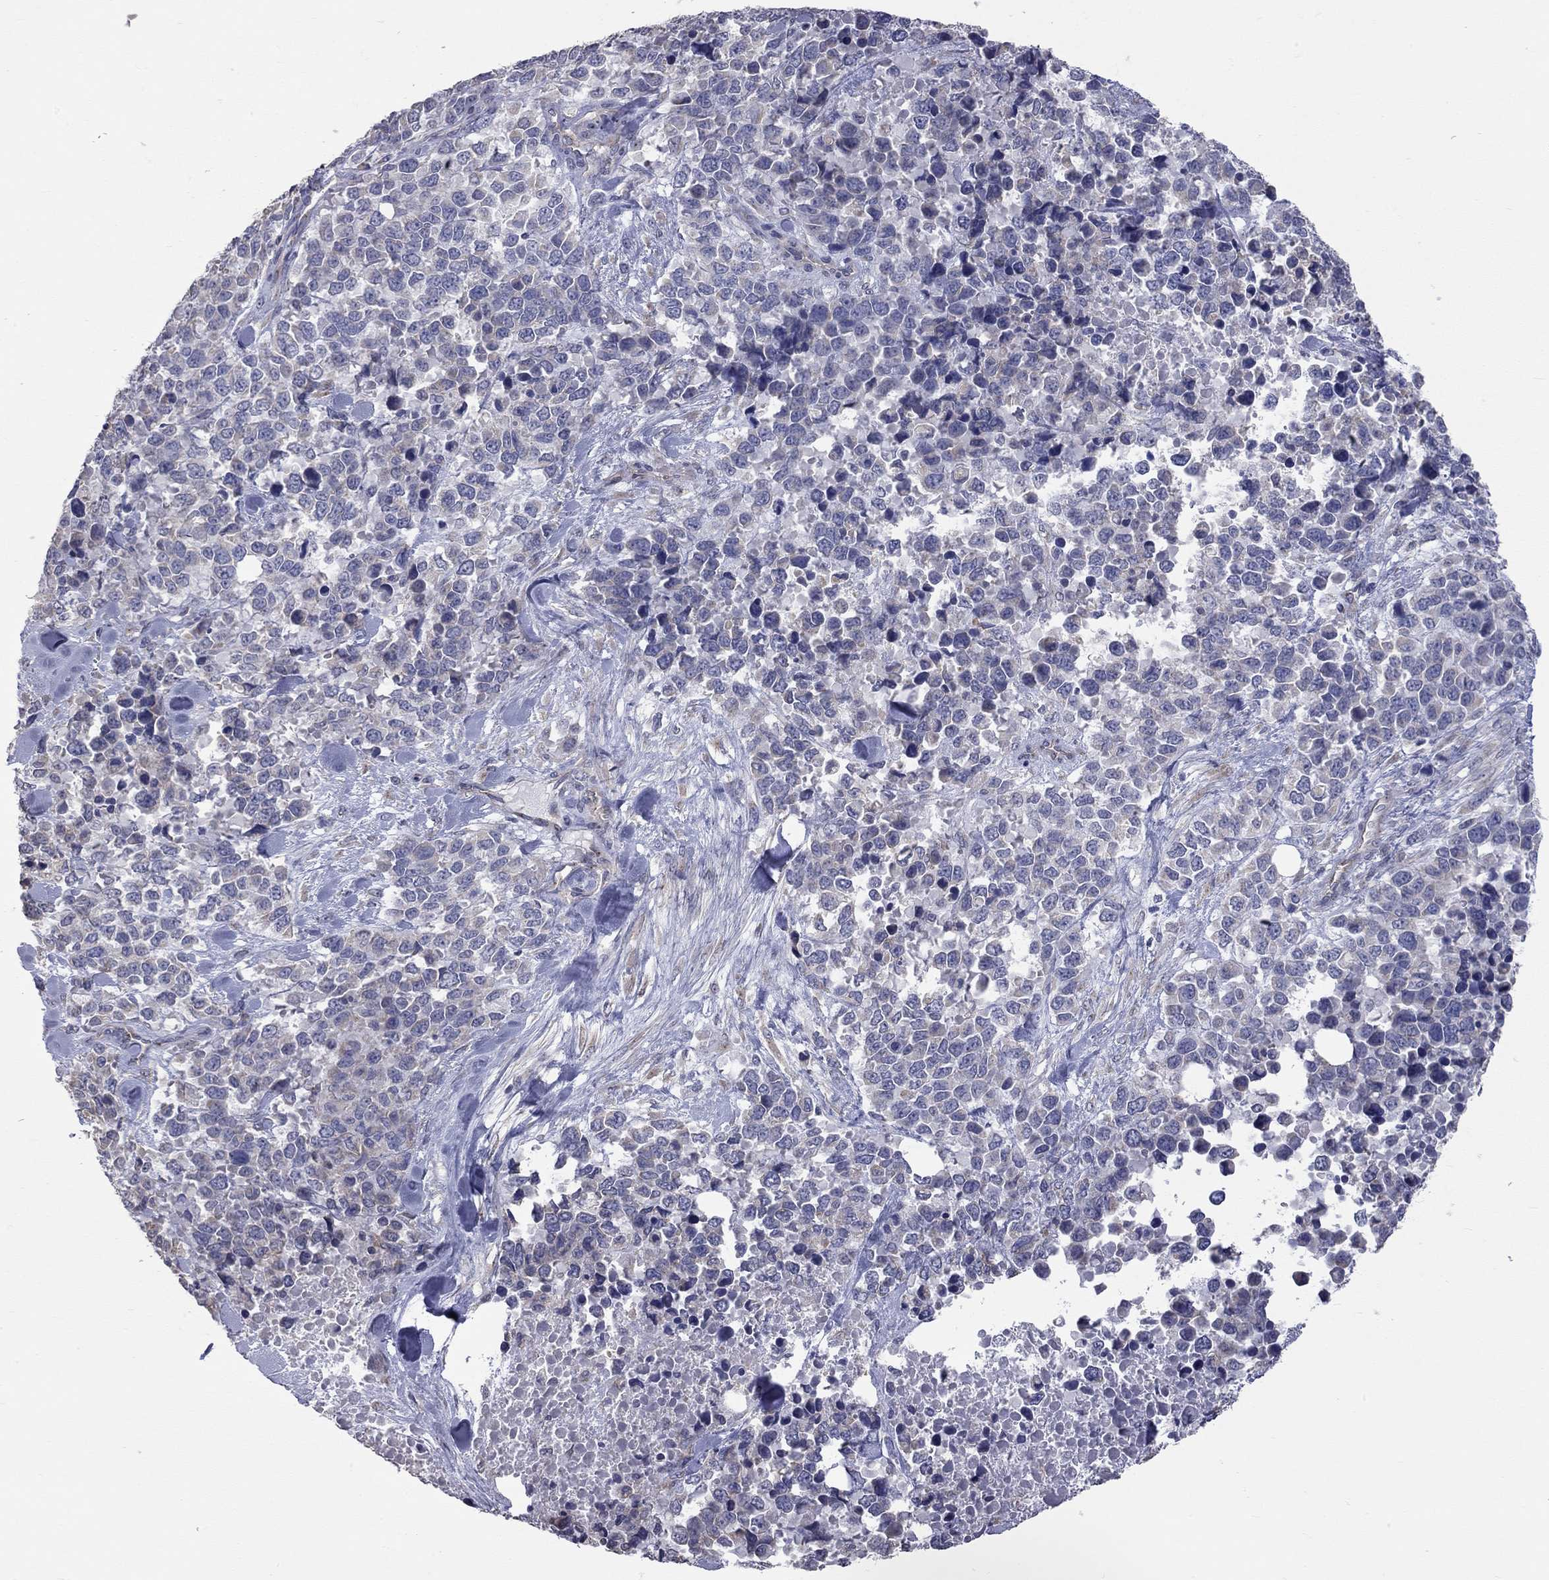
{"staining": {"intensity": "negative", "quantity": "none", "location": "none"}, "tissue": "melanoma", "cell_type": "Tumor cells", "image_type": "cancer", "snomed": [{"axis": "morphology", "description": "Malignant melanoma, Metastatic site"}, {"axis": "topography", "description": "Skin"}], "caption": "IHC histopathology image of neoplastic tissue: human malignant melanoma (metastatic site) stained with DAB reveals no significant protein positivity in tumor cells.", "gene": "OPRK1", "patient": {"sex": "male", "age": 84}}